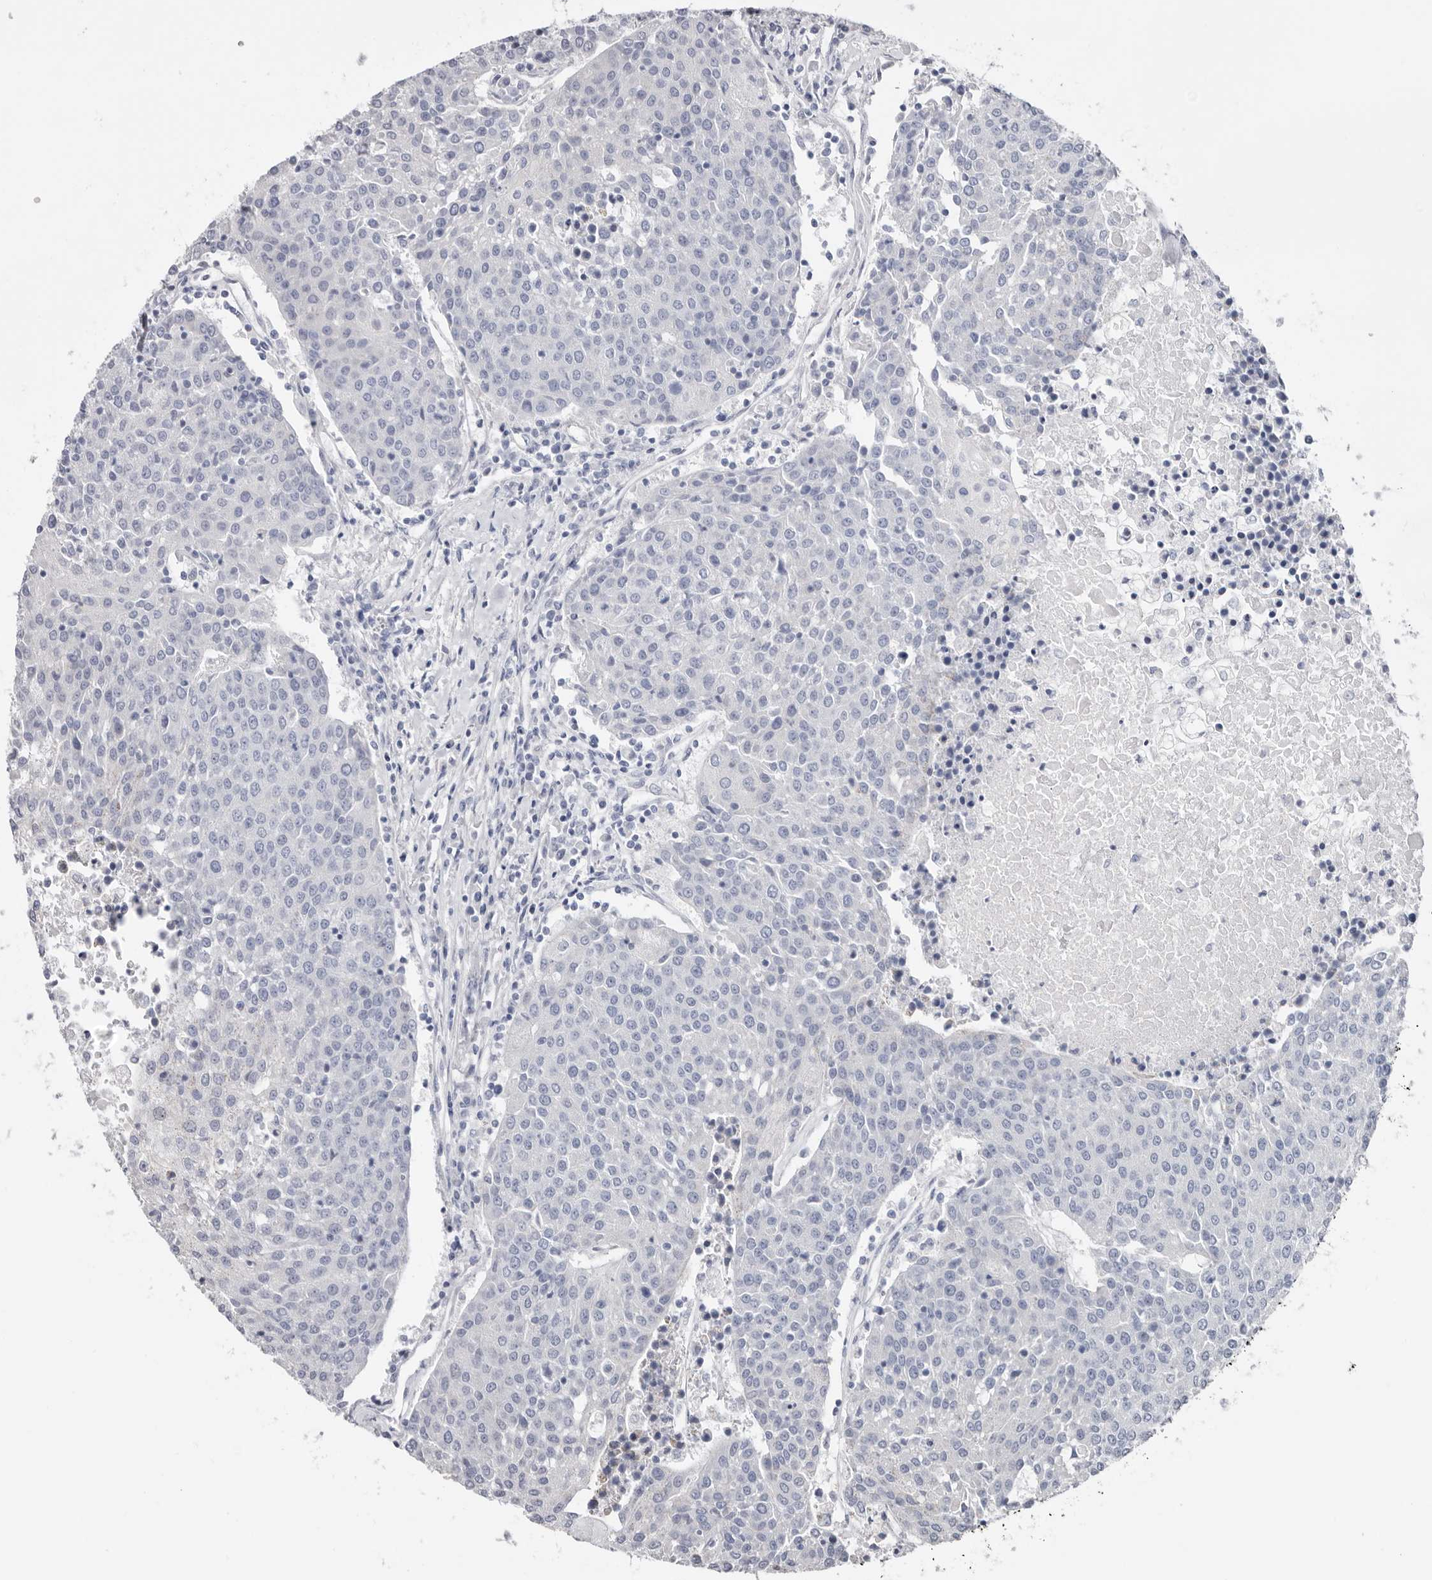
{"staining": {"intensity": "negative", "quantity": "none", "location": "none"}, "tissue": "urothelial cancer", "cell_type": "Tumor cells", "image_type": "cancer", "snomed": [{"axis": "morphology", "description": "Urothelial carcinoma, High grade"}, {"axis": "topography", "description": "Urinary bladder"}], "caption": "This is an immunohistochemistry image of human urothelial cancer. There is no staining in tumor cells.", "gene": "RSPO2", "patient": {"sex": "female", "age": 85}}